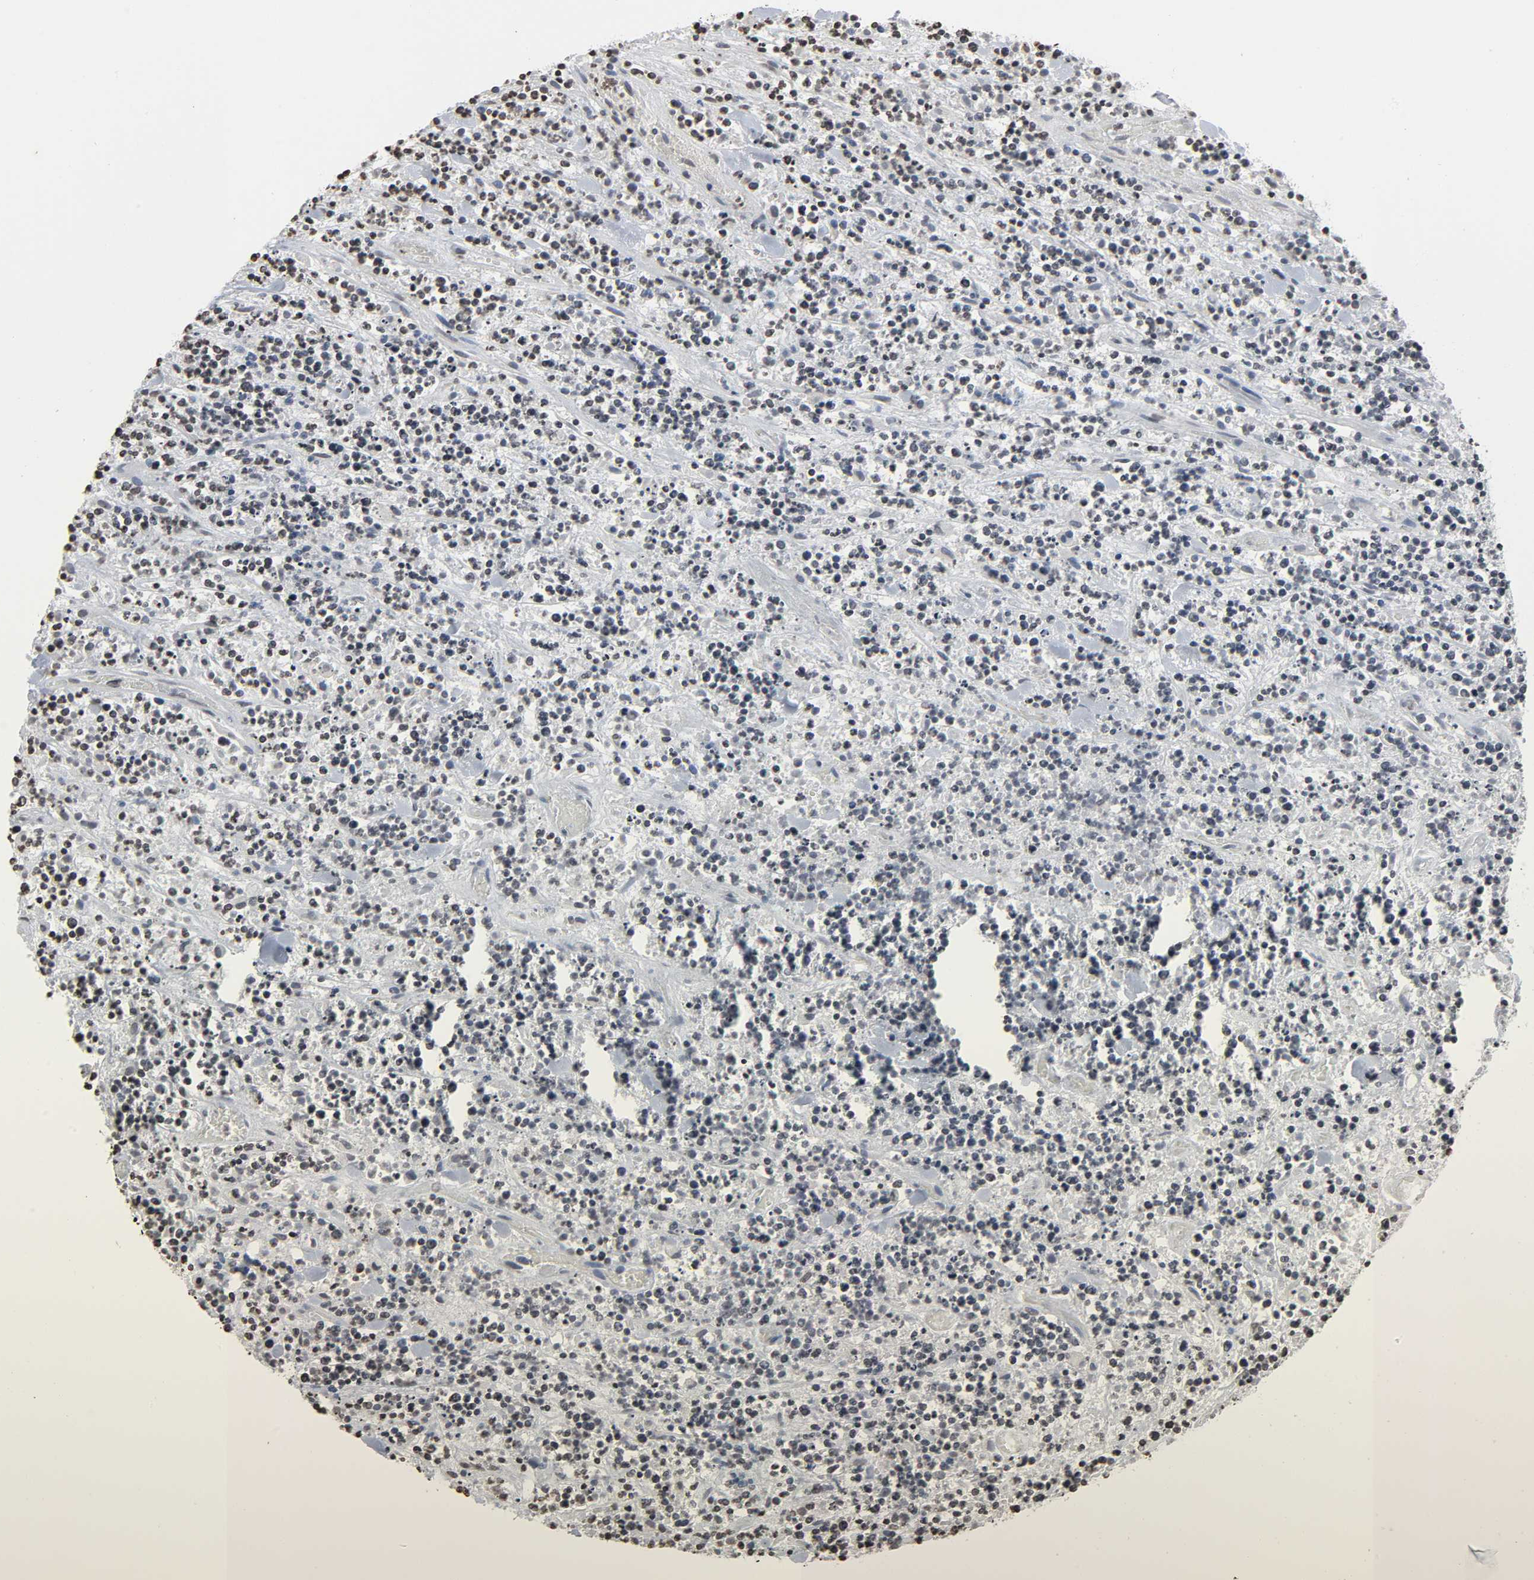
{"staining": {"intensity": "weak", "quantity": "25%-75%", "location": "nuclear"}, "tissue": "lymphoma", "cell_type": "Tumor cells", "image_type": "cancer", "snomed": [{"axis": "morphology", "description": "Malignant lymphoma, non-Hodgkin's type, High grade"}, {"axis": "topography", "description": "Soft tissue"}], "caption": "Protein staining of high-grade malignant lymphoma, non-Hodgkin's type tissue reveals weak nuclear staining in about 25%-75% of tumor cells. (Stains: DAB in brown, nuclei in blue, Microscopy: brightfield microscopy at high magnification).", "gene": "ELAVL1", "patient": {"sex": "male", "age": 18}}